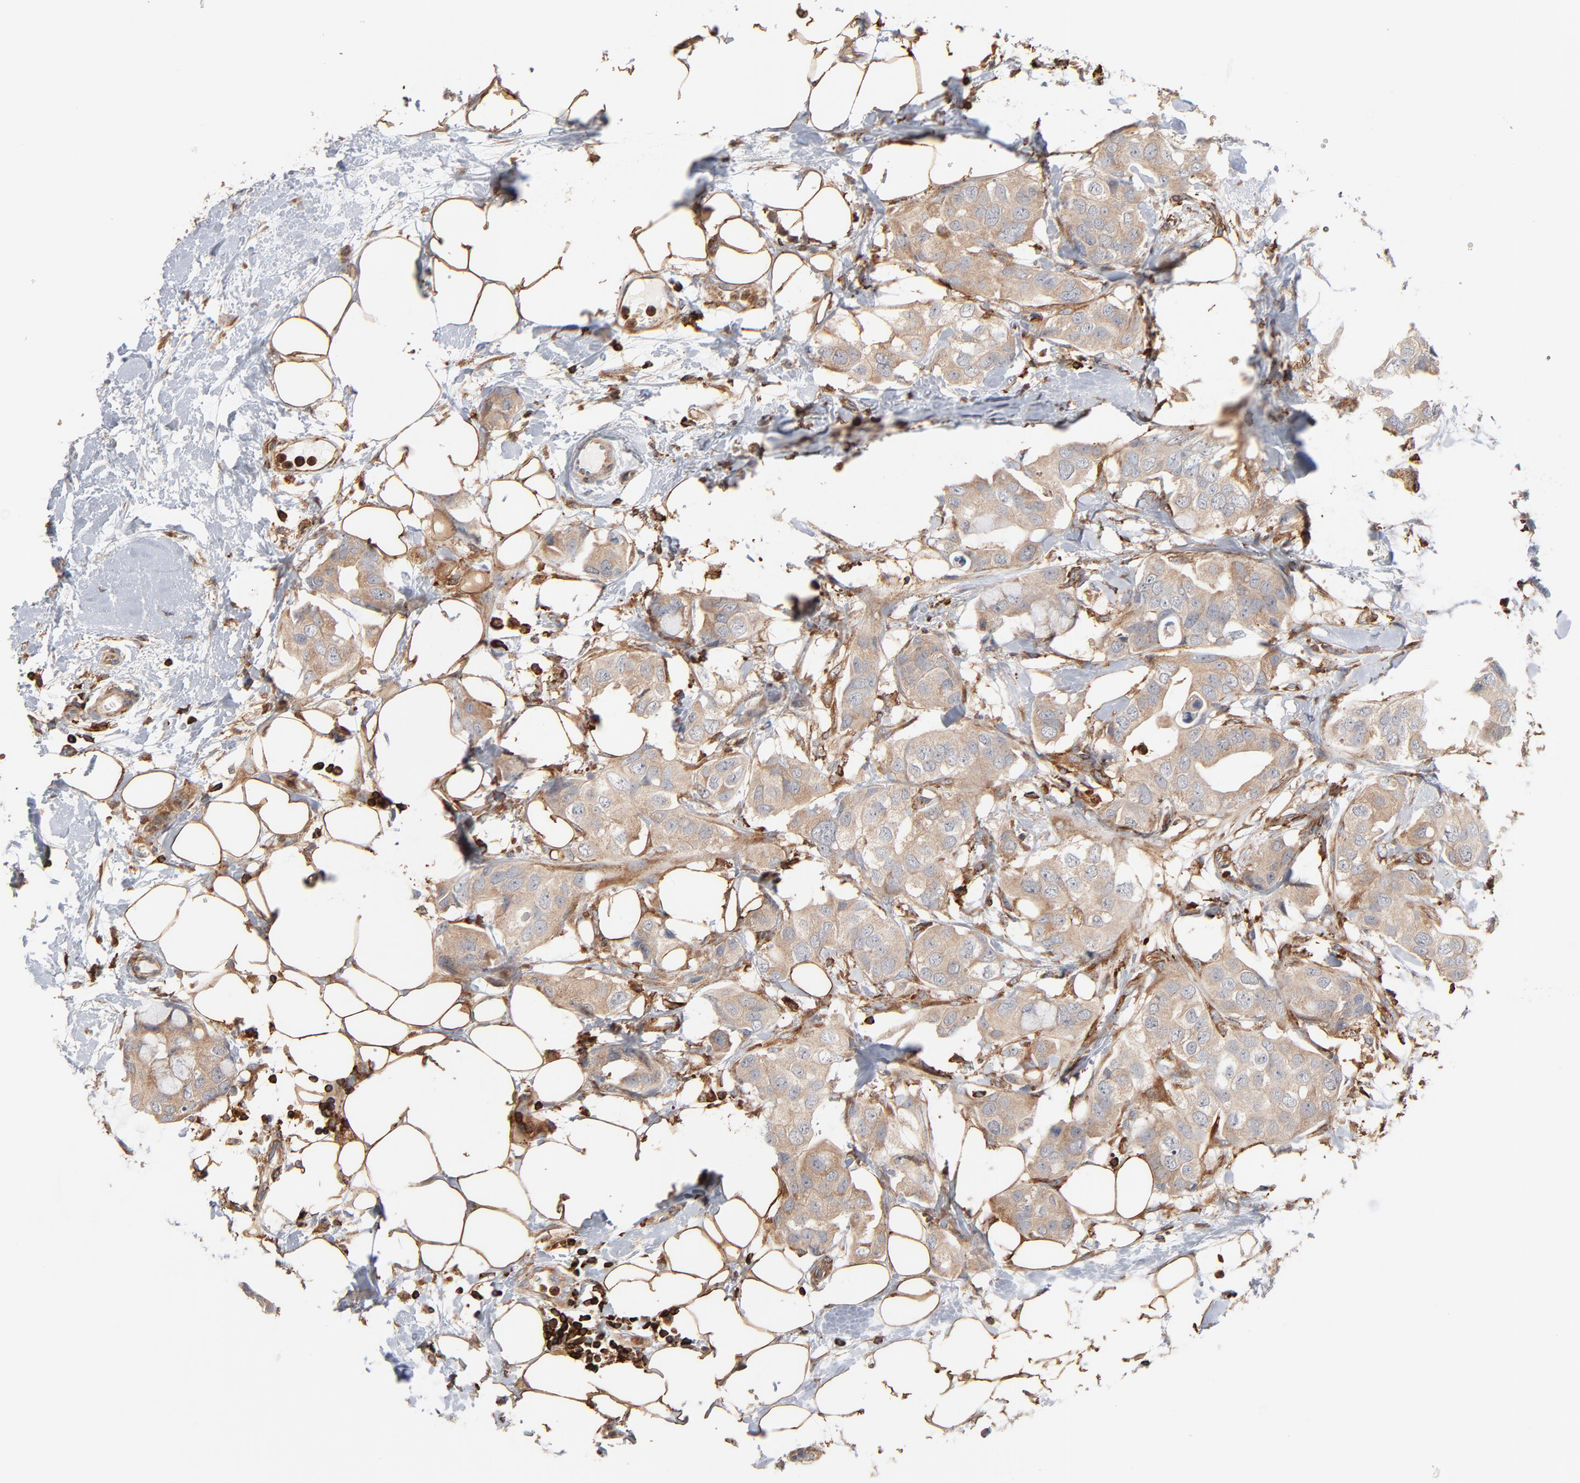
{"staining": {"intensity": "weak", "quantity": ">75%", "location": "cytoplasmic/membranous"}, "tissue": "breast cancer", "cell_type": "Tumor cells", "image_type": "cancer", "snomed": [{"axis": "morphology", "description": "Duct carcinoma"}, {"axis": "topography", "description": "Breast"}], "caption": "Immunohistochemistry (IHC) (DAB (3,3'-diaminobenzidine)) staining of breast cancer displays weak cytoplasmic/membranous protein positivity in about >75% of tumor cells.", "gene": "SH3KBP1", "patient": {"sex": "female", "age": 40}}